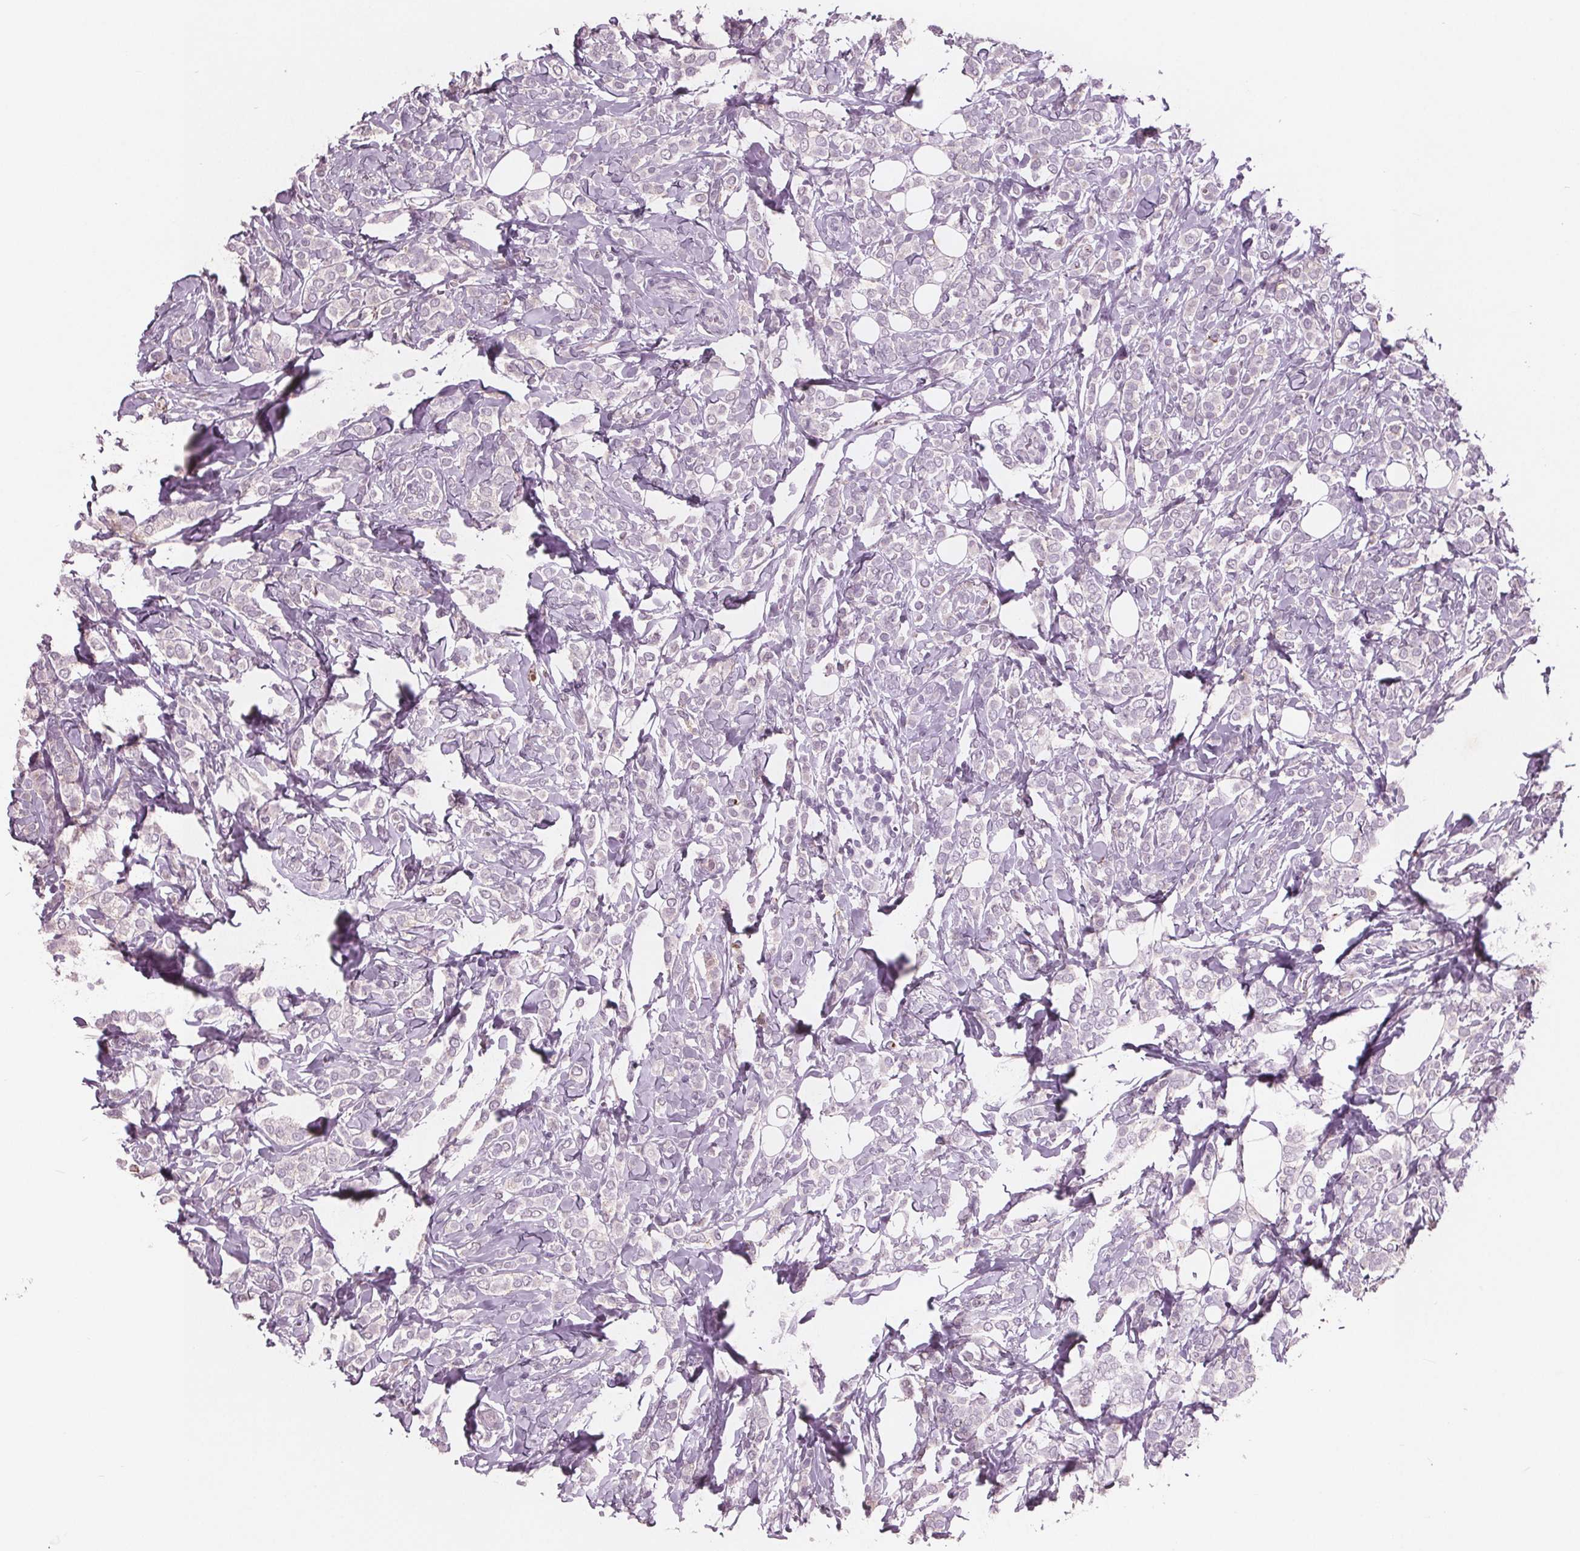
{"staining": {"intensity": "negative", "quantity": "none", "location": "none"}, "tissue": "breast cancer", "cell_type": "Tumor cells", "image_type": "cancer", "snomed": [{"axis": "morphology", "description": "Lobular carcinoma"}, {"axis": "topography", "description": "Breast"}], "caption": "Micrograph shows no protein expression in tumor cells of breast cancer (lobular carcinoma) tissue.", "gene": "PTPN14", "patient": {"sex": "female", "age": 49}}